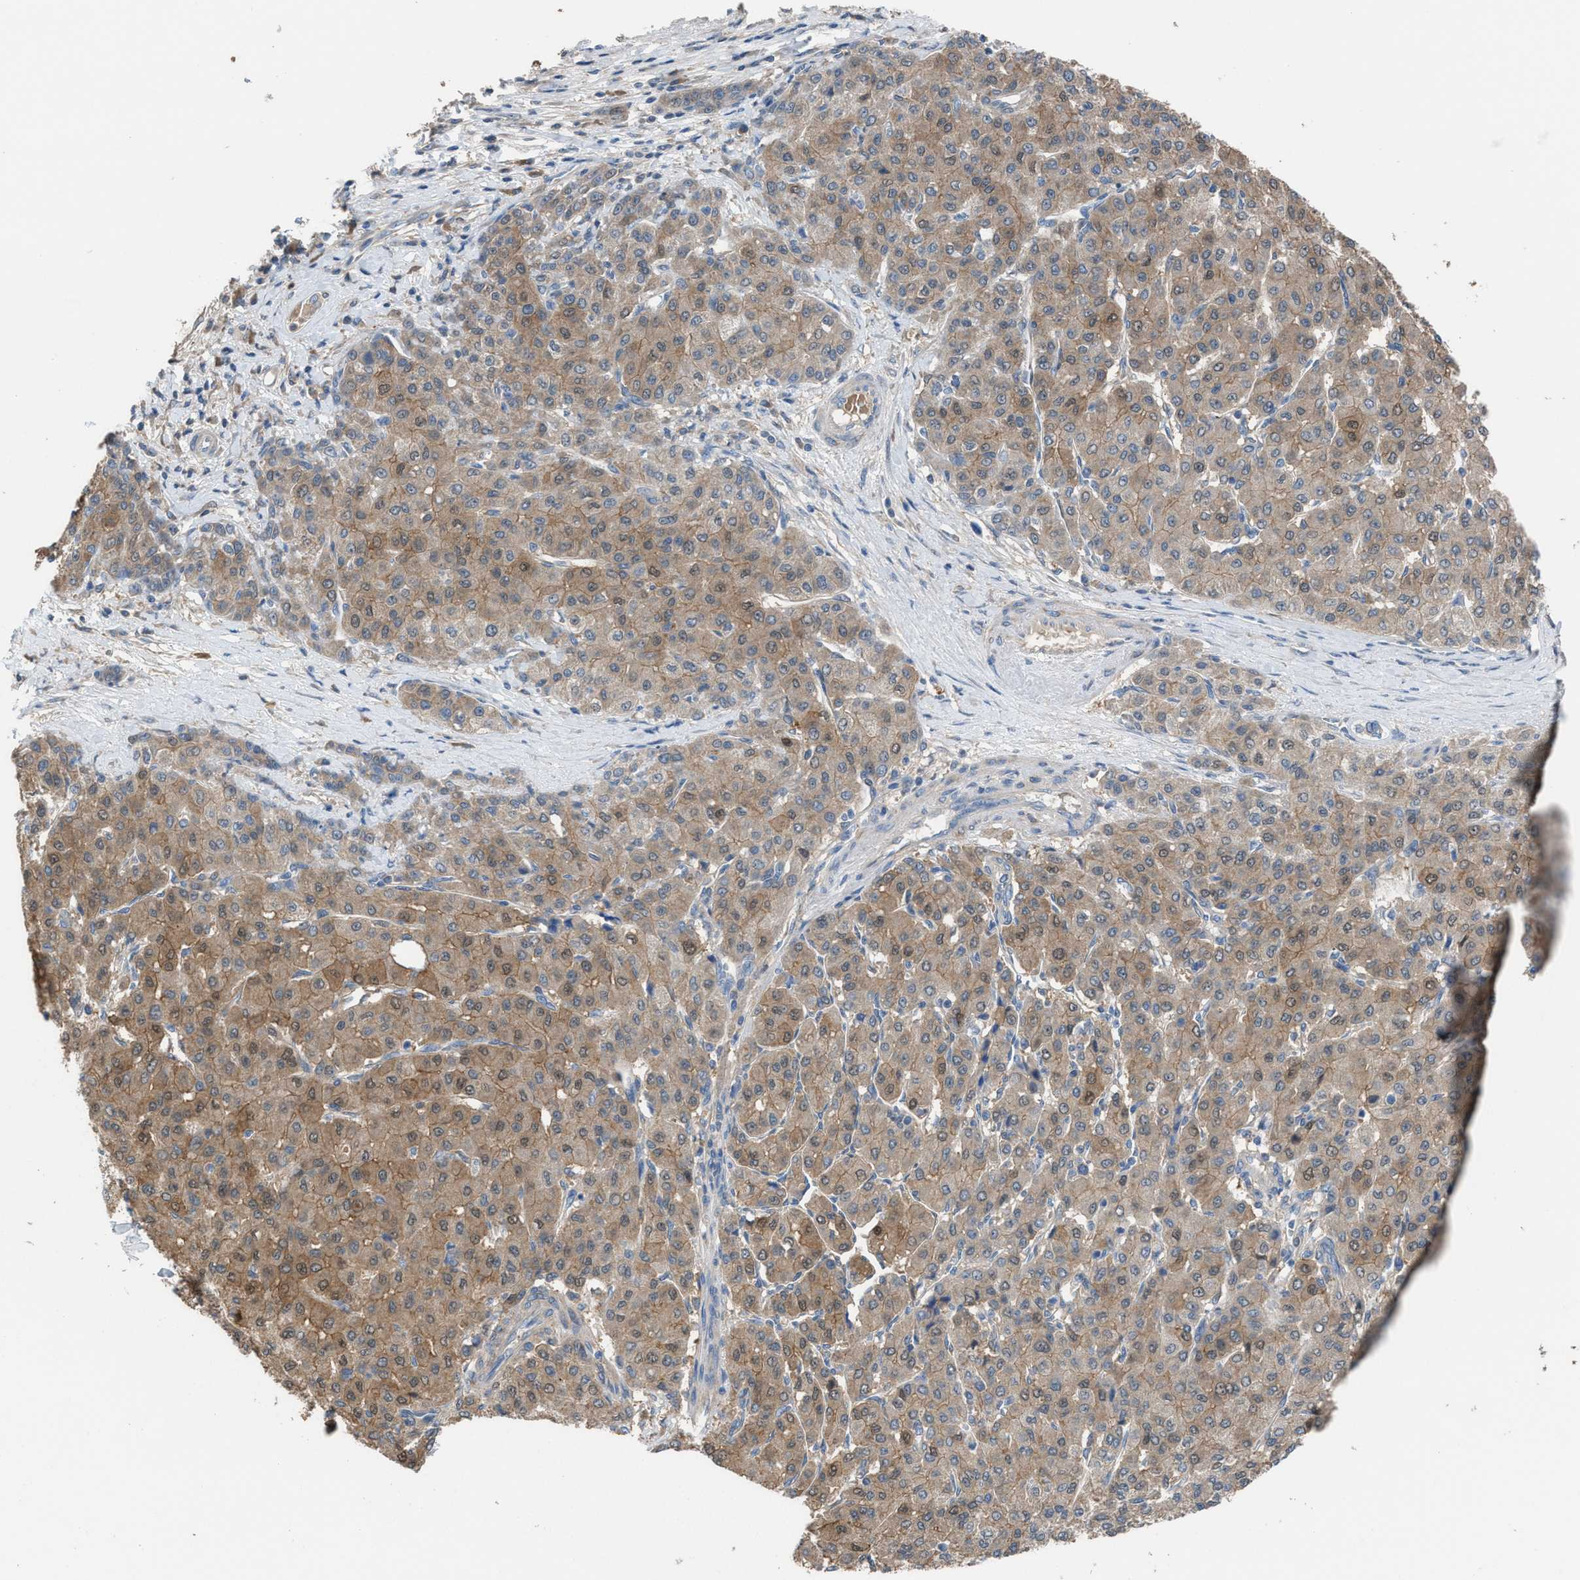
{"staining": {"intensity": "moderate", "quantity": ">75%", "location": "cytoplasmic/membranous,nuclear"}, "tissue": "liver cancer", "cell_type": "Tumor cells", "image_type": "cancer", "snomed": [{"axis": "morphology", "description": "Carcinoma, Hepatocellular, NOS"}, {"axis": "topography", "description": "Liver"}], "caption": "Liver cancer stained with a protein marker demonstrates moderate staining in tumor cells.", "gene": "NQO2", "patient": {"sex": "male", "age": 65}}